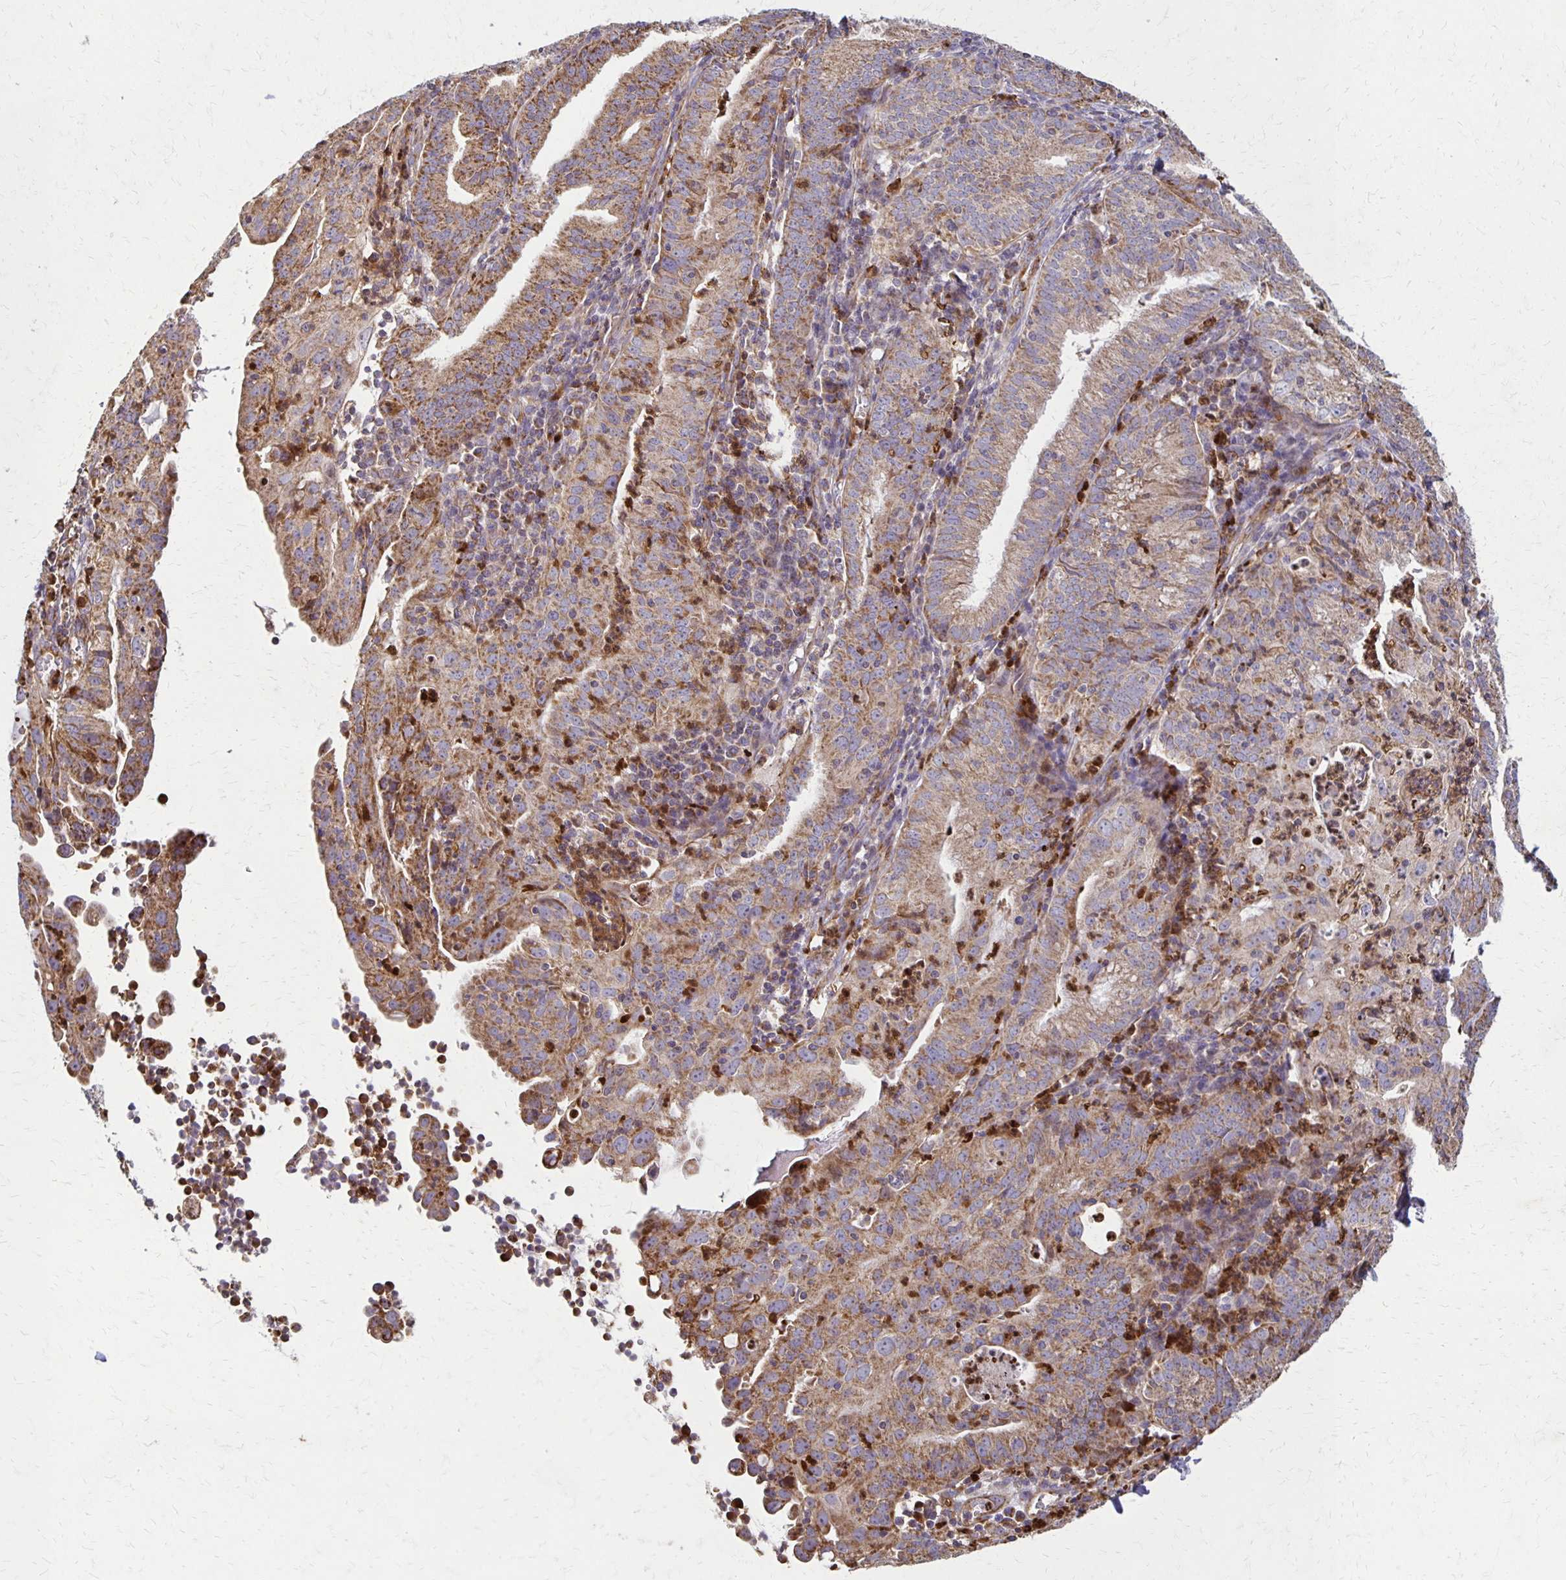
{"staining": {"intensity": "weak", "quantity": "25%-75%", "location": "cytoplasmic/membranous"}, "tissue": "endometrial cancer", "cell_type": "Tumor cells", "image_type": "cancer", "snomed": [{"axis": "morphology", "description": "Adenocarcinoma, NOS"}, {"axis": "topography", "description": "Endometrium"}], "caption": "Immunohistochemical staining of endometrial adenocarcinoma demonstrates low levels of weak cytoplasmic/membranous protein expression in approximately 25%-75% of tumor cells.", "gene": "EIF4EBP2", "patient": {"sex": "female", "age": 60}}